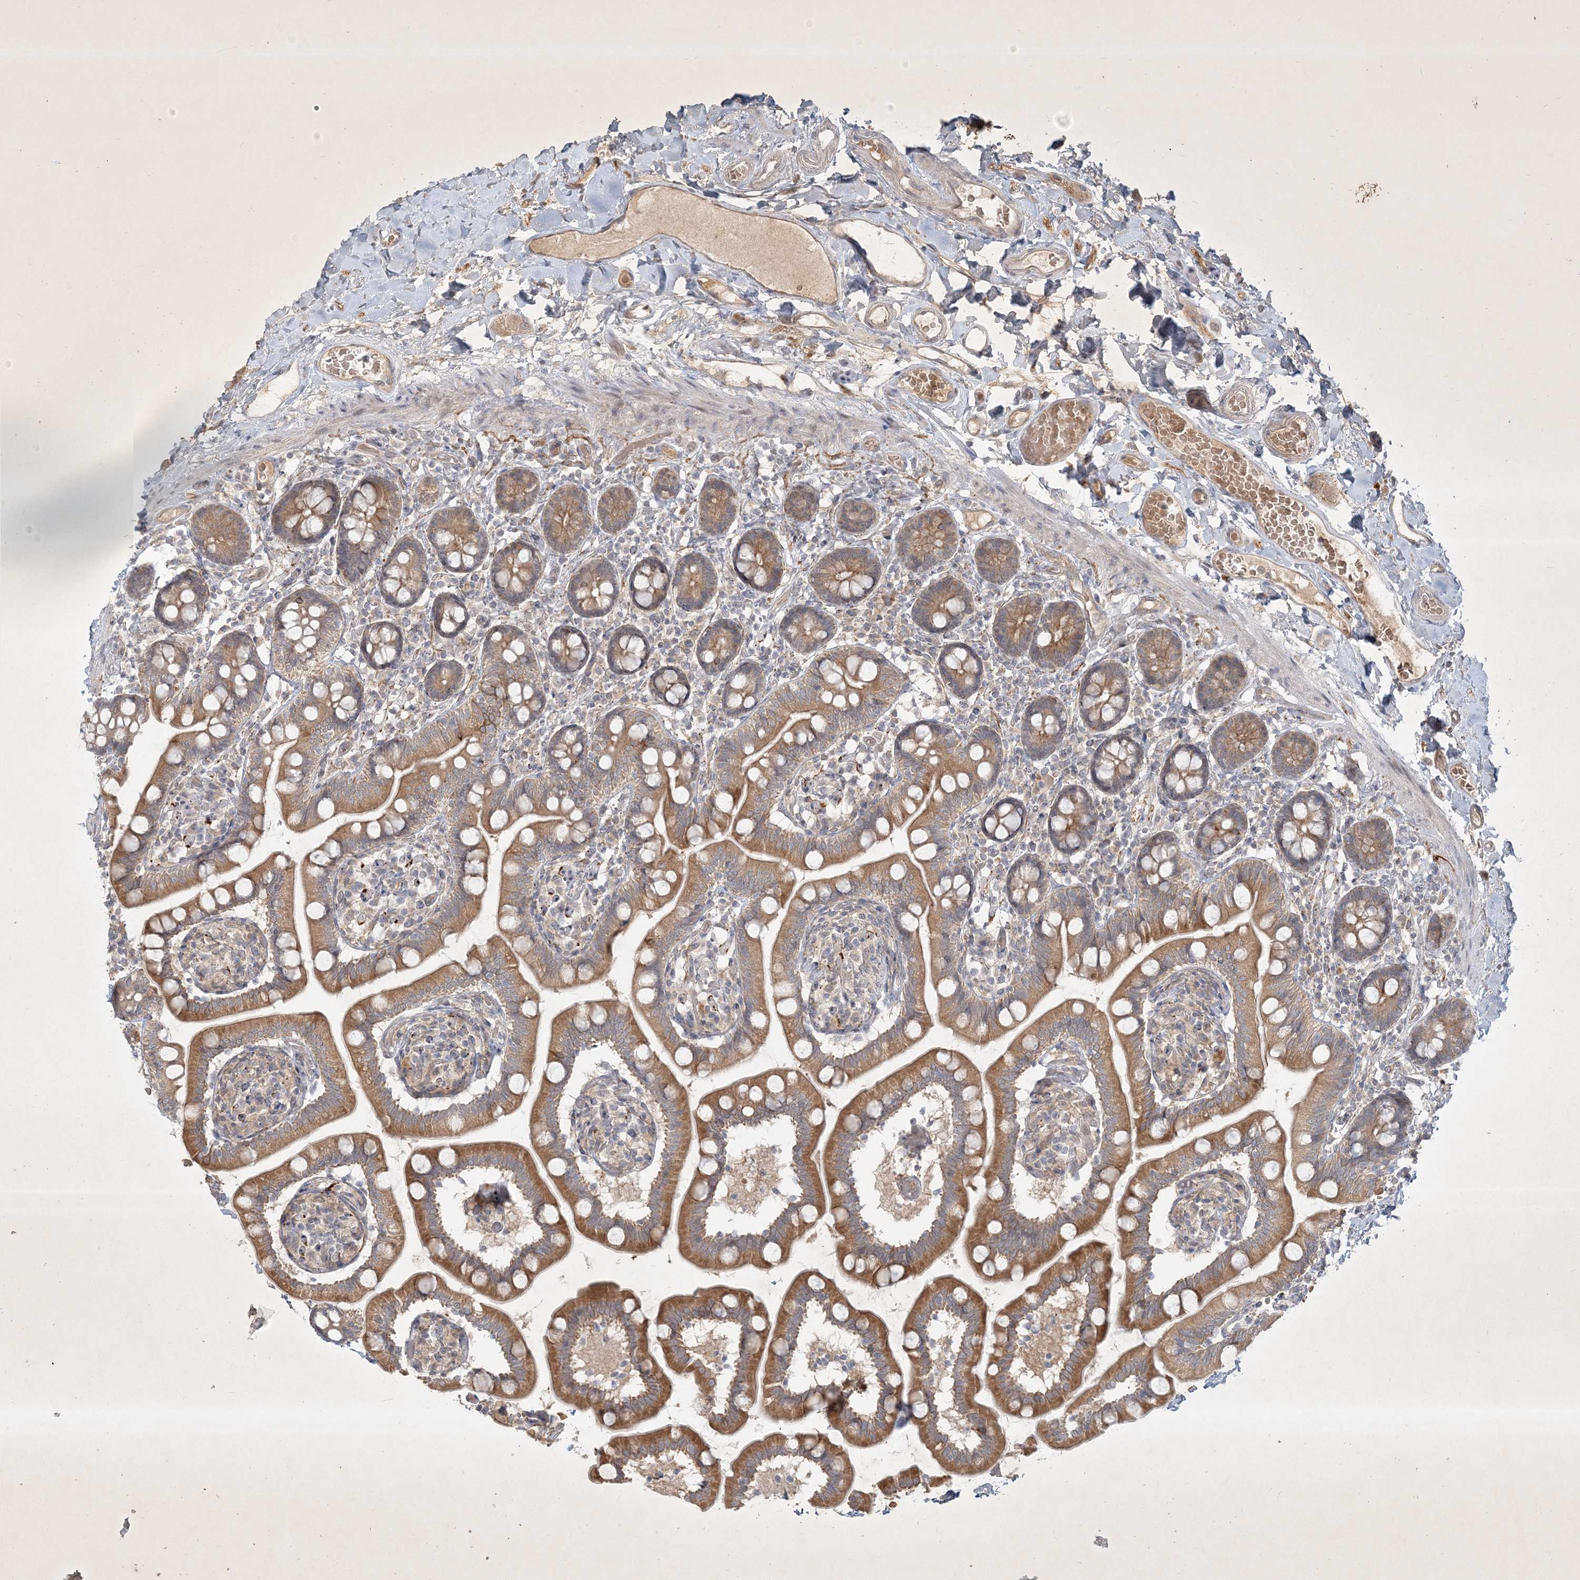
{"staining": {"intensity": "moderate", "quantity": ">75%", "location": "cytoplasmic/membranous"}, "tissue": "small intestine", "cell_type": "Glandular cells", "image_type": "normal", "snomed": [{"axis": "morphology", "description": "Normal tissue, NOS"}, {"axis": "topography", "description": "Small intestine"}], "caption": "A medium amount of moderate cytoplasmic/membranous positivity is appreciated in about >75% of glandular cells in unremarkable small intestine.", "gene": "BOD1L2", "patient": {"sex": "female", "age": 64}}